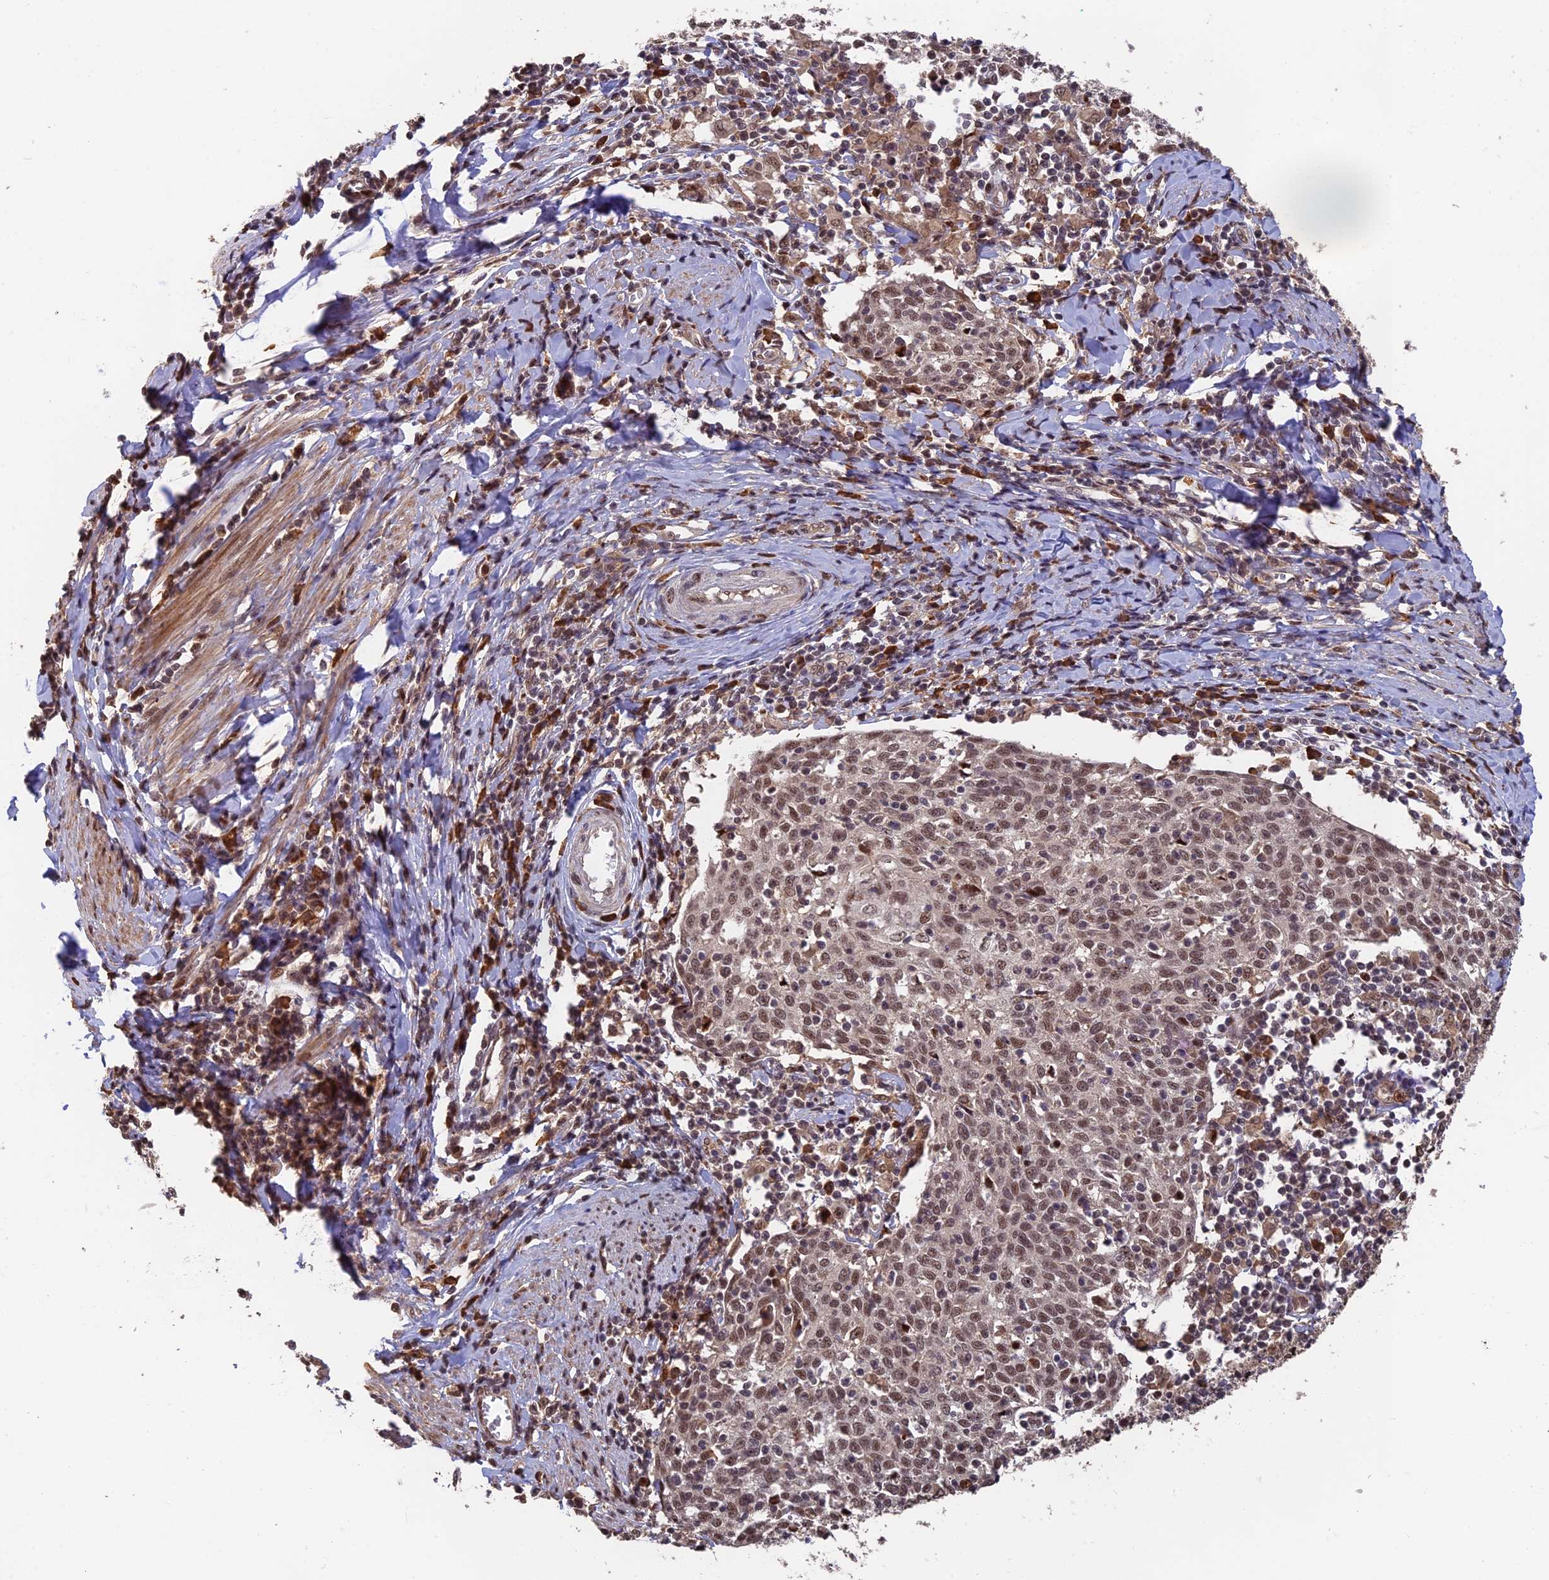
{"staining": {"intensity": "moderate", "quantity": ">75%", "location": "nuclear"}, "tissue": "cervical cancer", "cell_type": "Tumor cells", "image_type": "cancer", "snomed": [{"axis": "morphology", "description": "Squamous cell carcinoma, NOS"}, {"axis": "topography", "description": "Cervix"}], "caption": "Tumor cells reveal moderate nuclear staining in about >75% of cells in cervical cancer.", "gene": "OSBPL1A", "patient": {"sex": "female", "age": 52}}